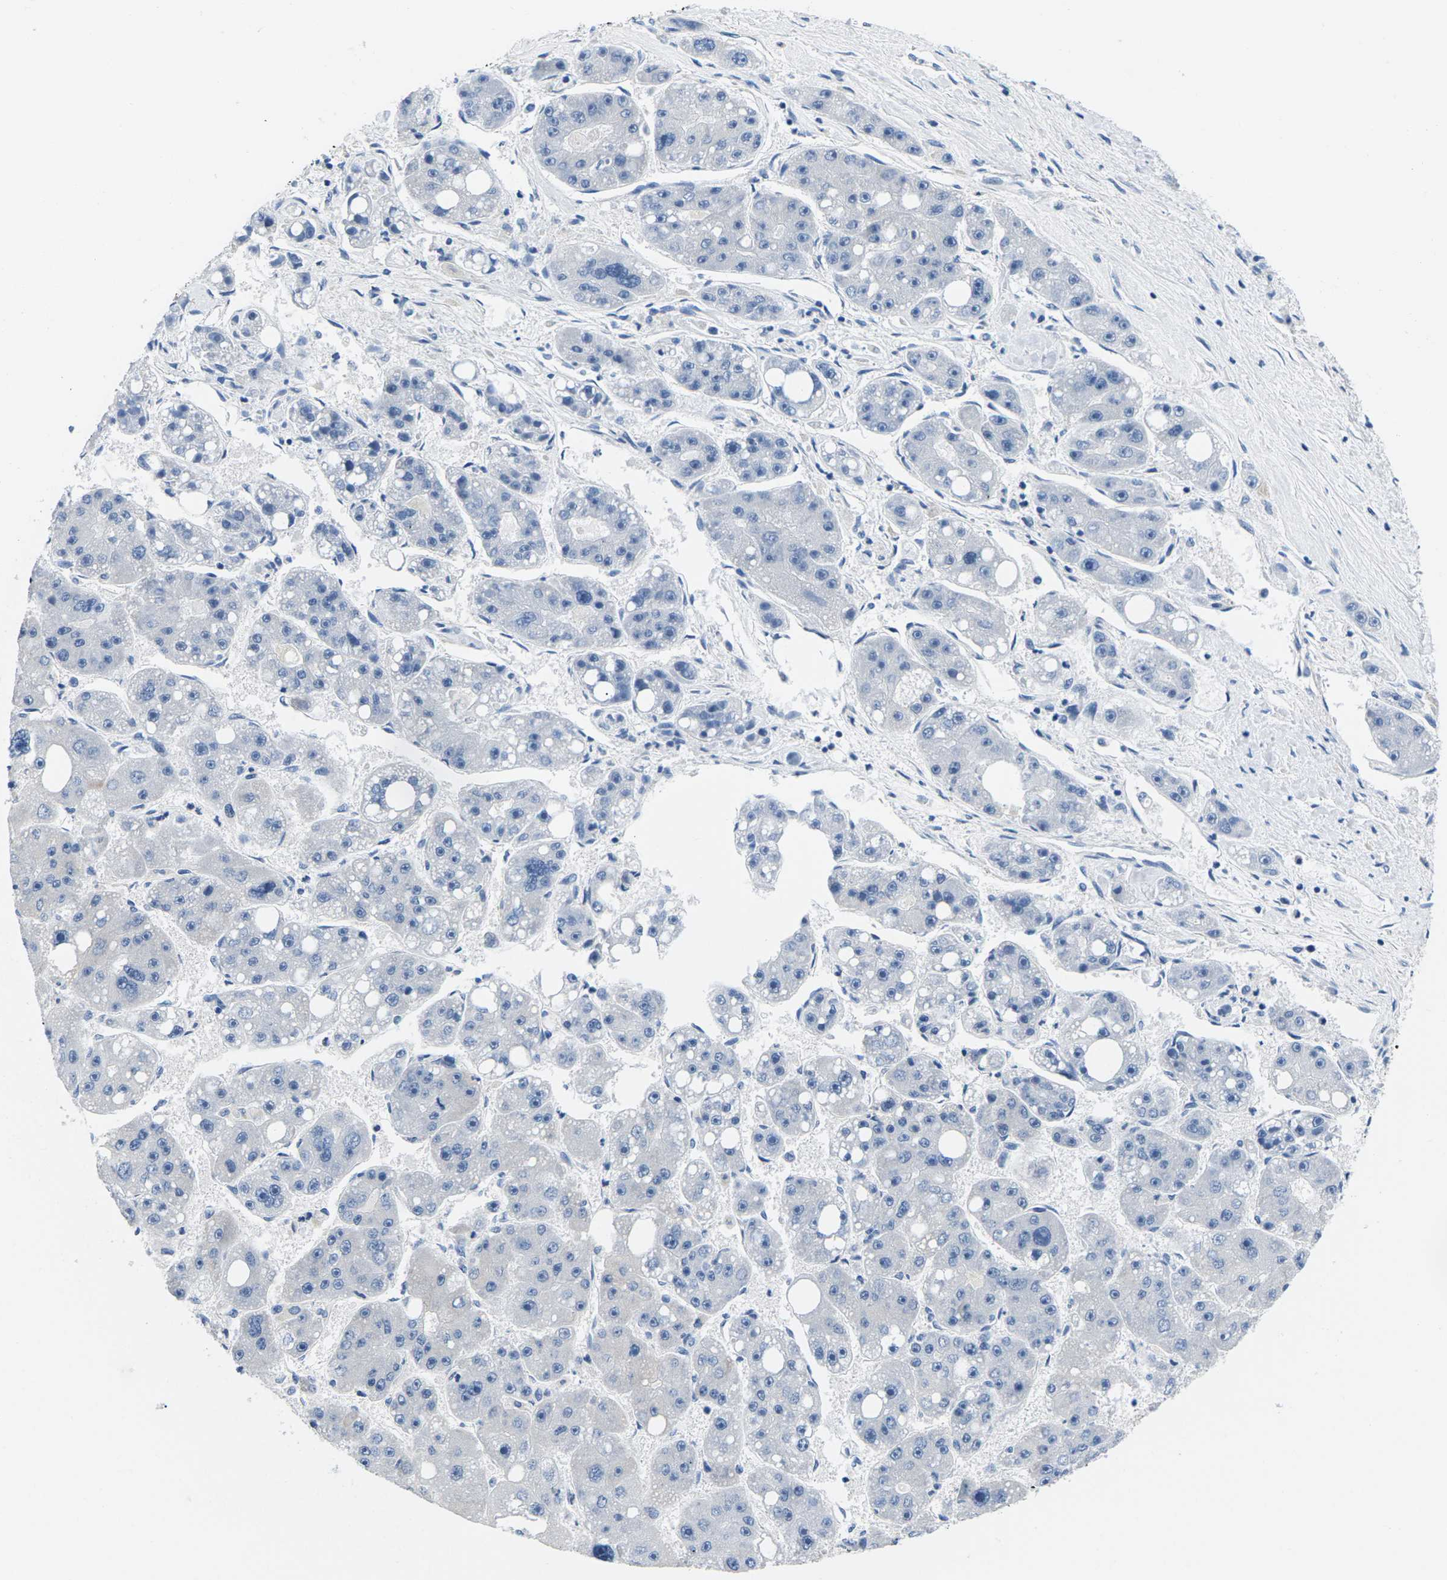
{"staining": {"intensity": "negative", "quantity": "none", "location": "none"}, "tissue": "liver cancer", "cell_type": "Tumor cells", "image_type": "cancer", "snomed": [{"axis": "morphology", "description": "Carcinoma, Hepatocellular, NOS"}, {"axis": "topography", "description": "Liver"}], "caption": "Image shows no protein staining in tumor cells of hepatocellular carcinoma (liver) tissue.", "gene": "TSPAN2", "patient": {"sex": "female", "age": 61}}